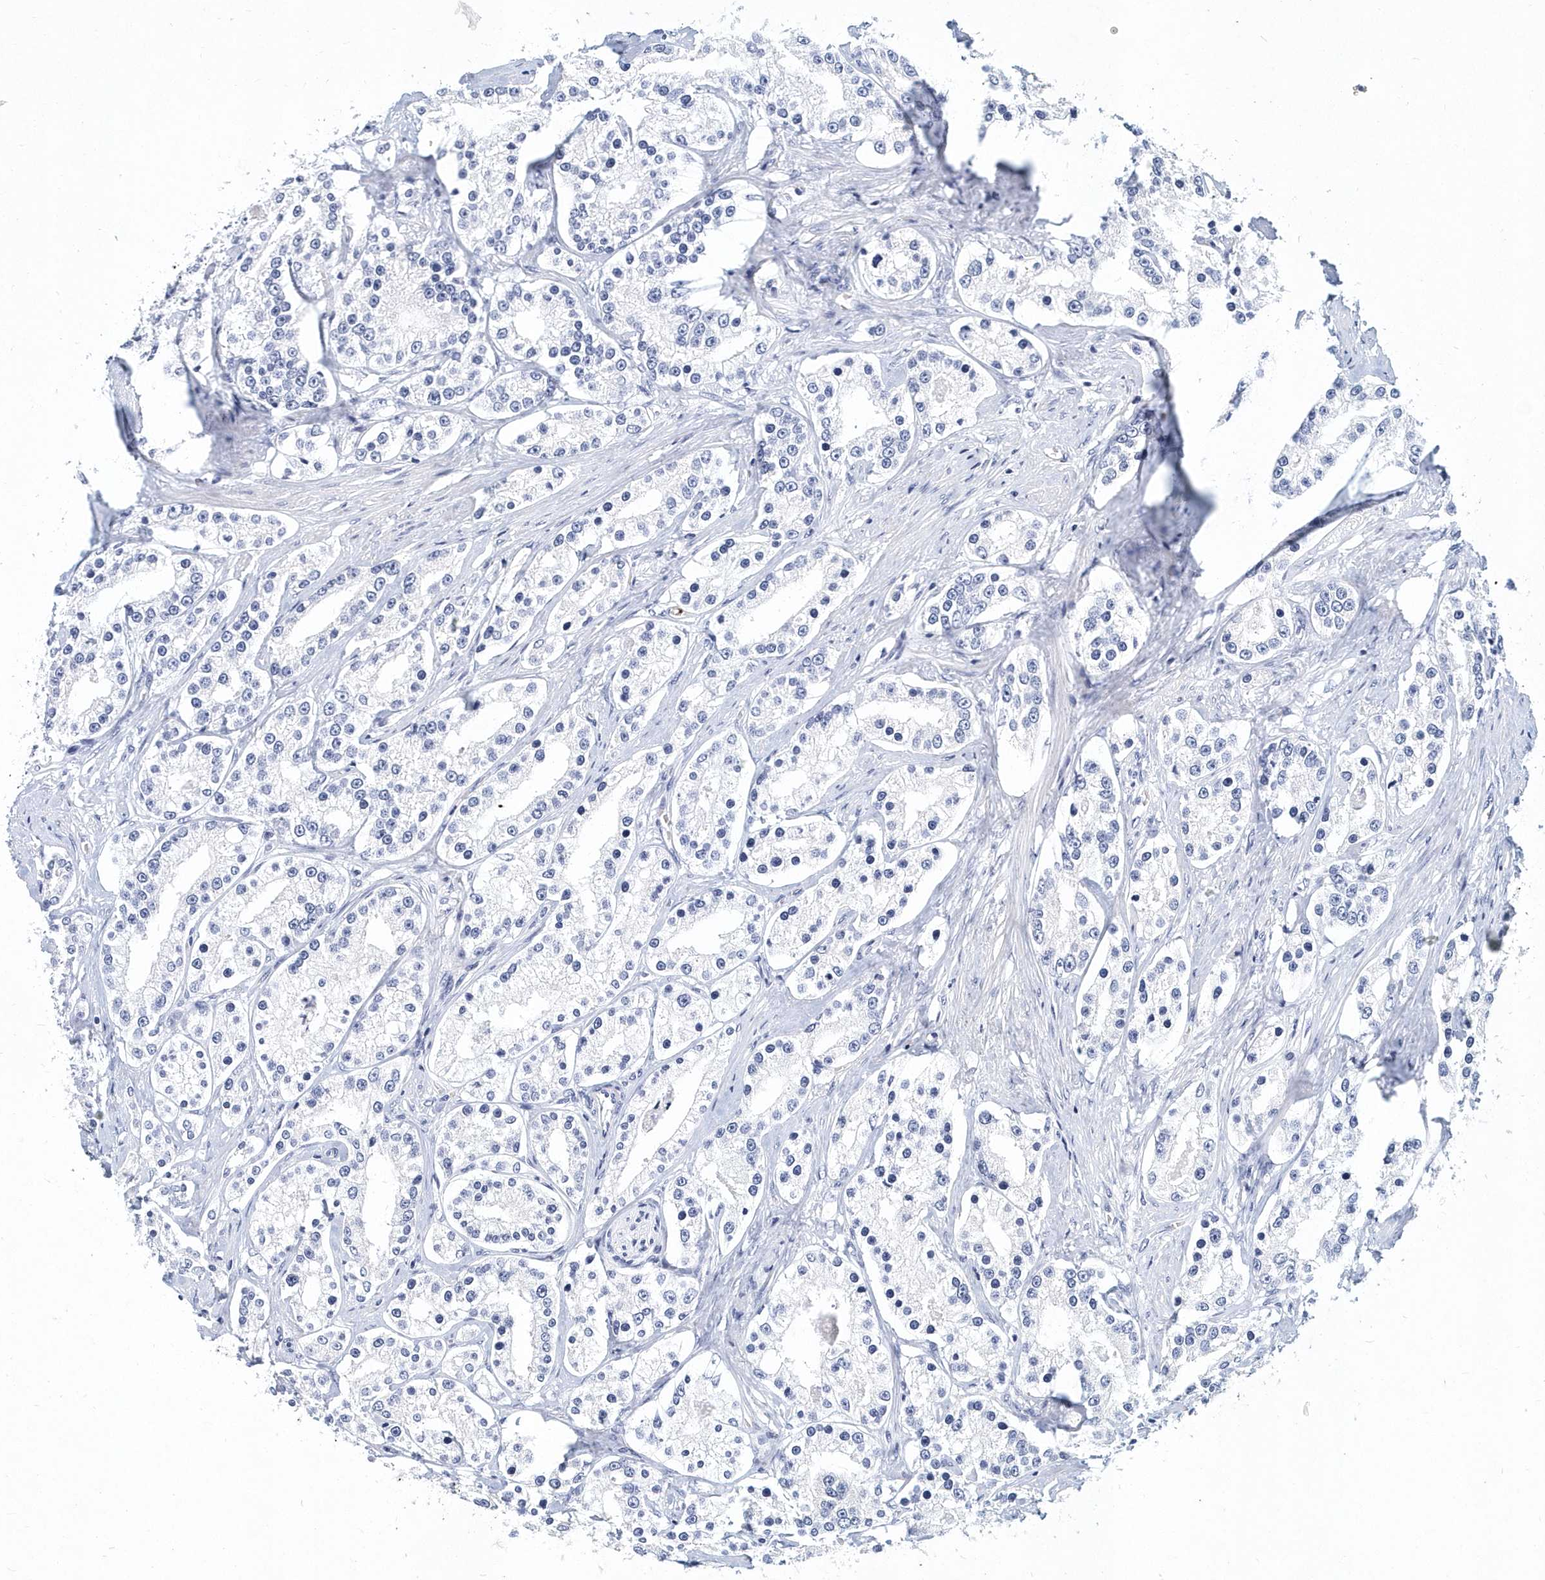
{"staining": {"intensity": "negative", "quantity": "none", "location": "none"}, "tissue": "prostate cancer", "cell_type": "Tumor cells", "image_type": "cancer", "snomed": [{"axis": "morphology", "description": "Normal tissue, NOS"}, {"axis": "morphology", "description": "Adenocarcinoma, High grade"}, {"axis": "topography", "description": "Prostate"}], "caption": "Prostate cancer was stained to show a protein in brown. There is no significant positivity in tumor cells.", "gene": "ITGA2B", "patient": {"sex": "male", "age": 83}}